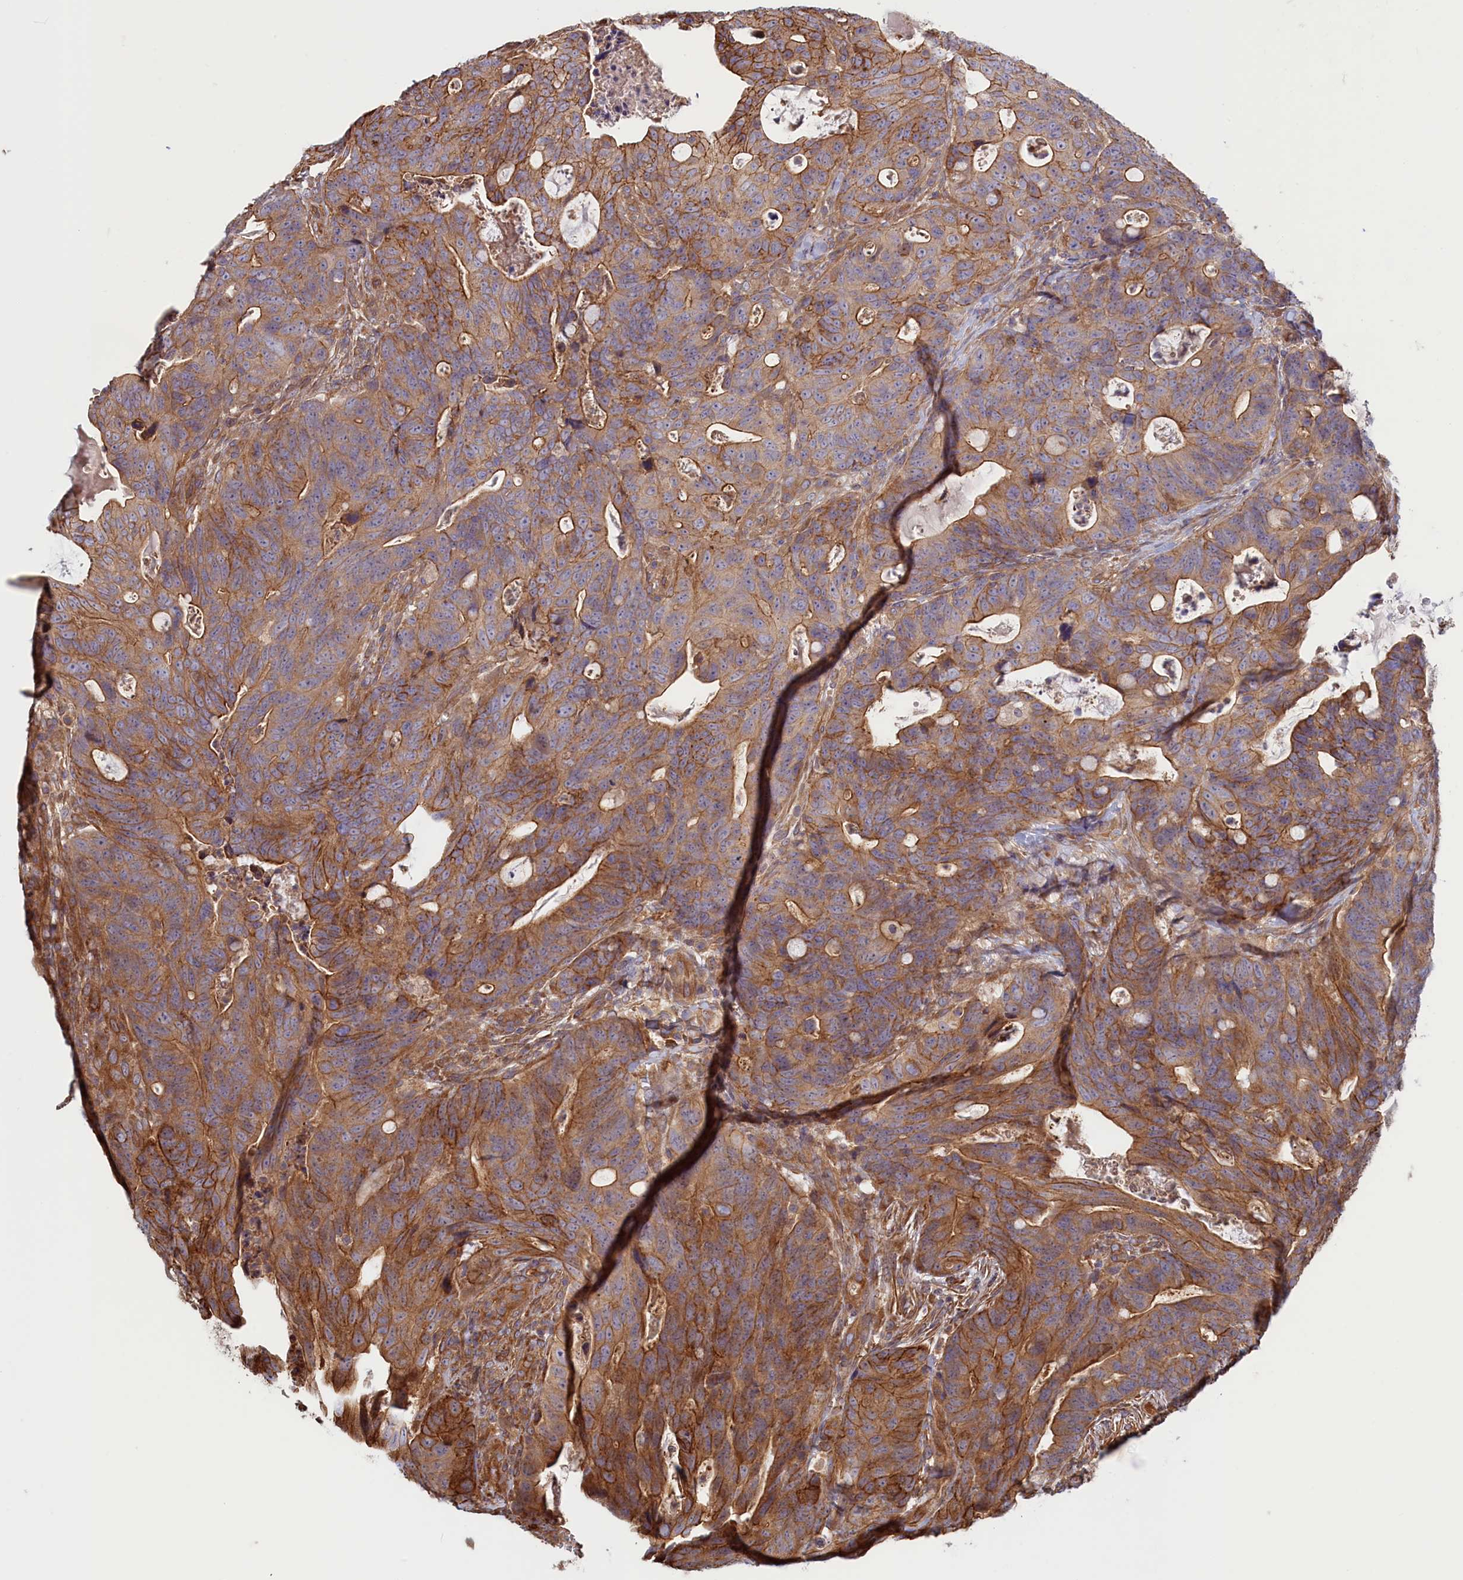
{"staining": {"intensity": "moderate", "quantity": ">75%", "location": "cytoplasmic/membranous"}, "tissue": "colorectal cancer", "cell_type": "Tumor cells", "image_type": "cancer", "snomed": [{"axis": "morphology", "description": "Adenocarcinoma, NOS"}, {"axis": "topography", "description": "Colon"}], "caption": "Colorectal cancer (adenocarcinoma) tissue exhibits moderate cytoplasmic/membranous positivity in about >75% of tumor cells", "gene": "RILPL1", "patient": {"sex": "female", "age": 82}}